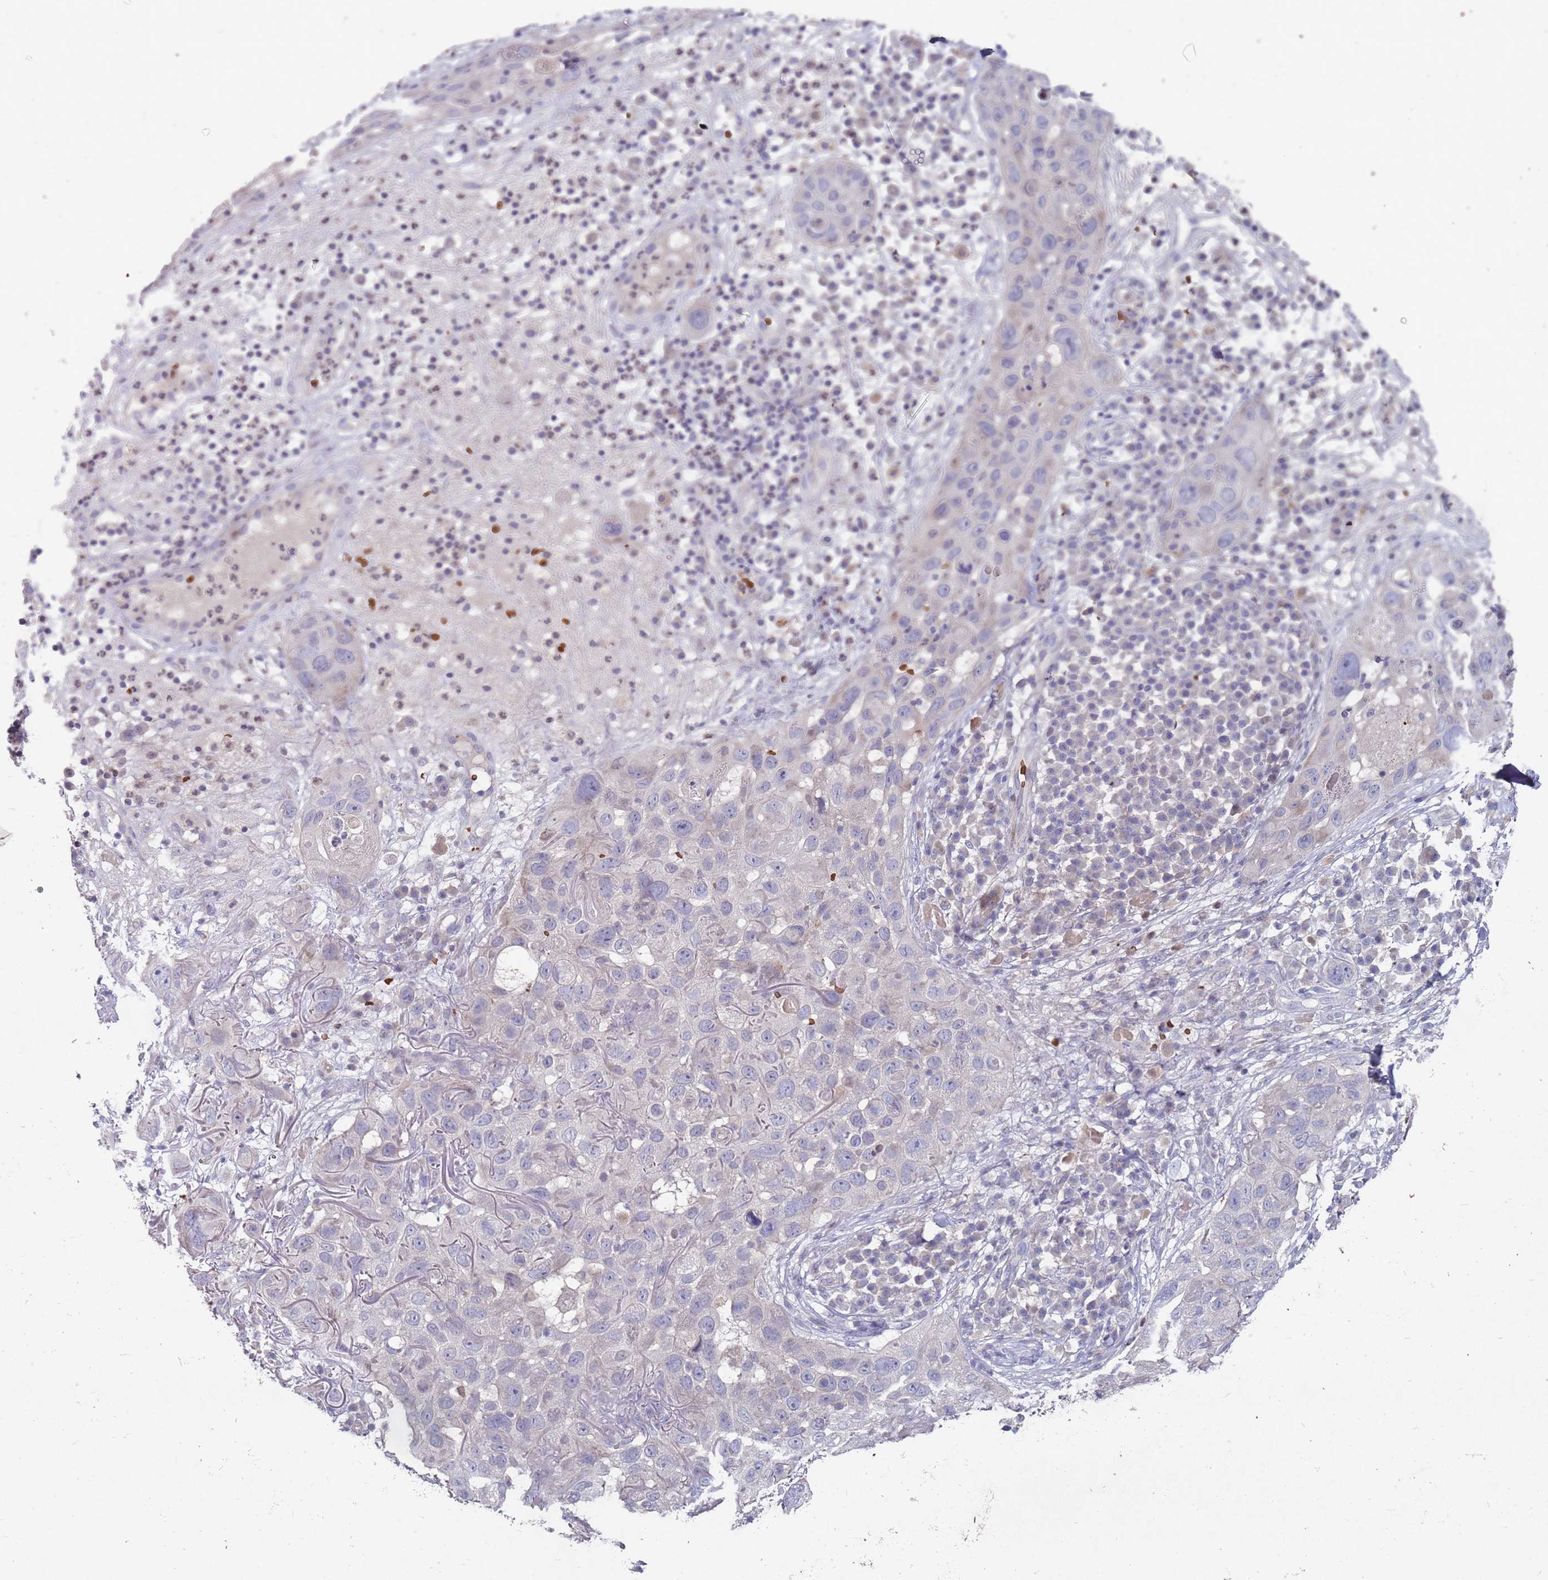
{"staining": {"intensity": "negative", "quantity": "none", "location": "none"}, "tissue": "skin cancer", "cell_type": "Tumor cells", "image_type": "cancer", "snomed": [{"axis": "morphology", "description": "Squamous cell carcinoma in situ, NOS"}, {"axis": "morphology", "description": "Squamous cell carcinoma, NOS"}, {"axis": "topography", "description": "Skin"}], "caption": "Squamous cell carcinoma in situ (skin) was stained to show a protein in brown. There is no significant positivity in tumor cells.", "gene": "LACC1", "patient": {"sex": "male", "age": 93}}